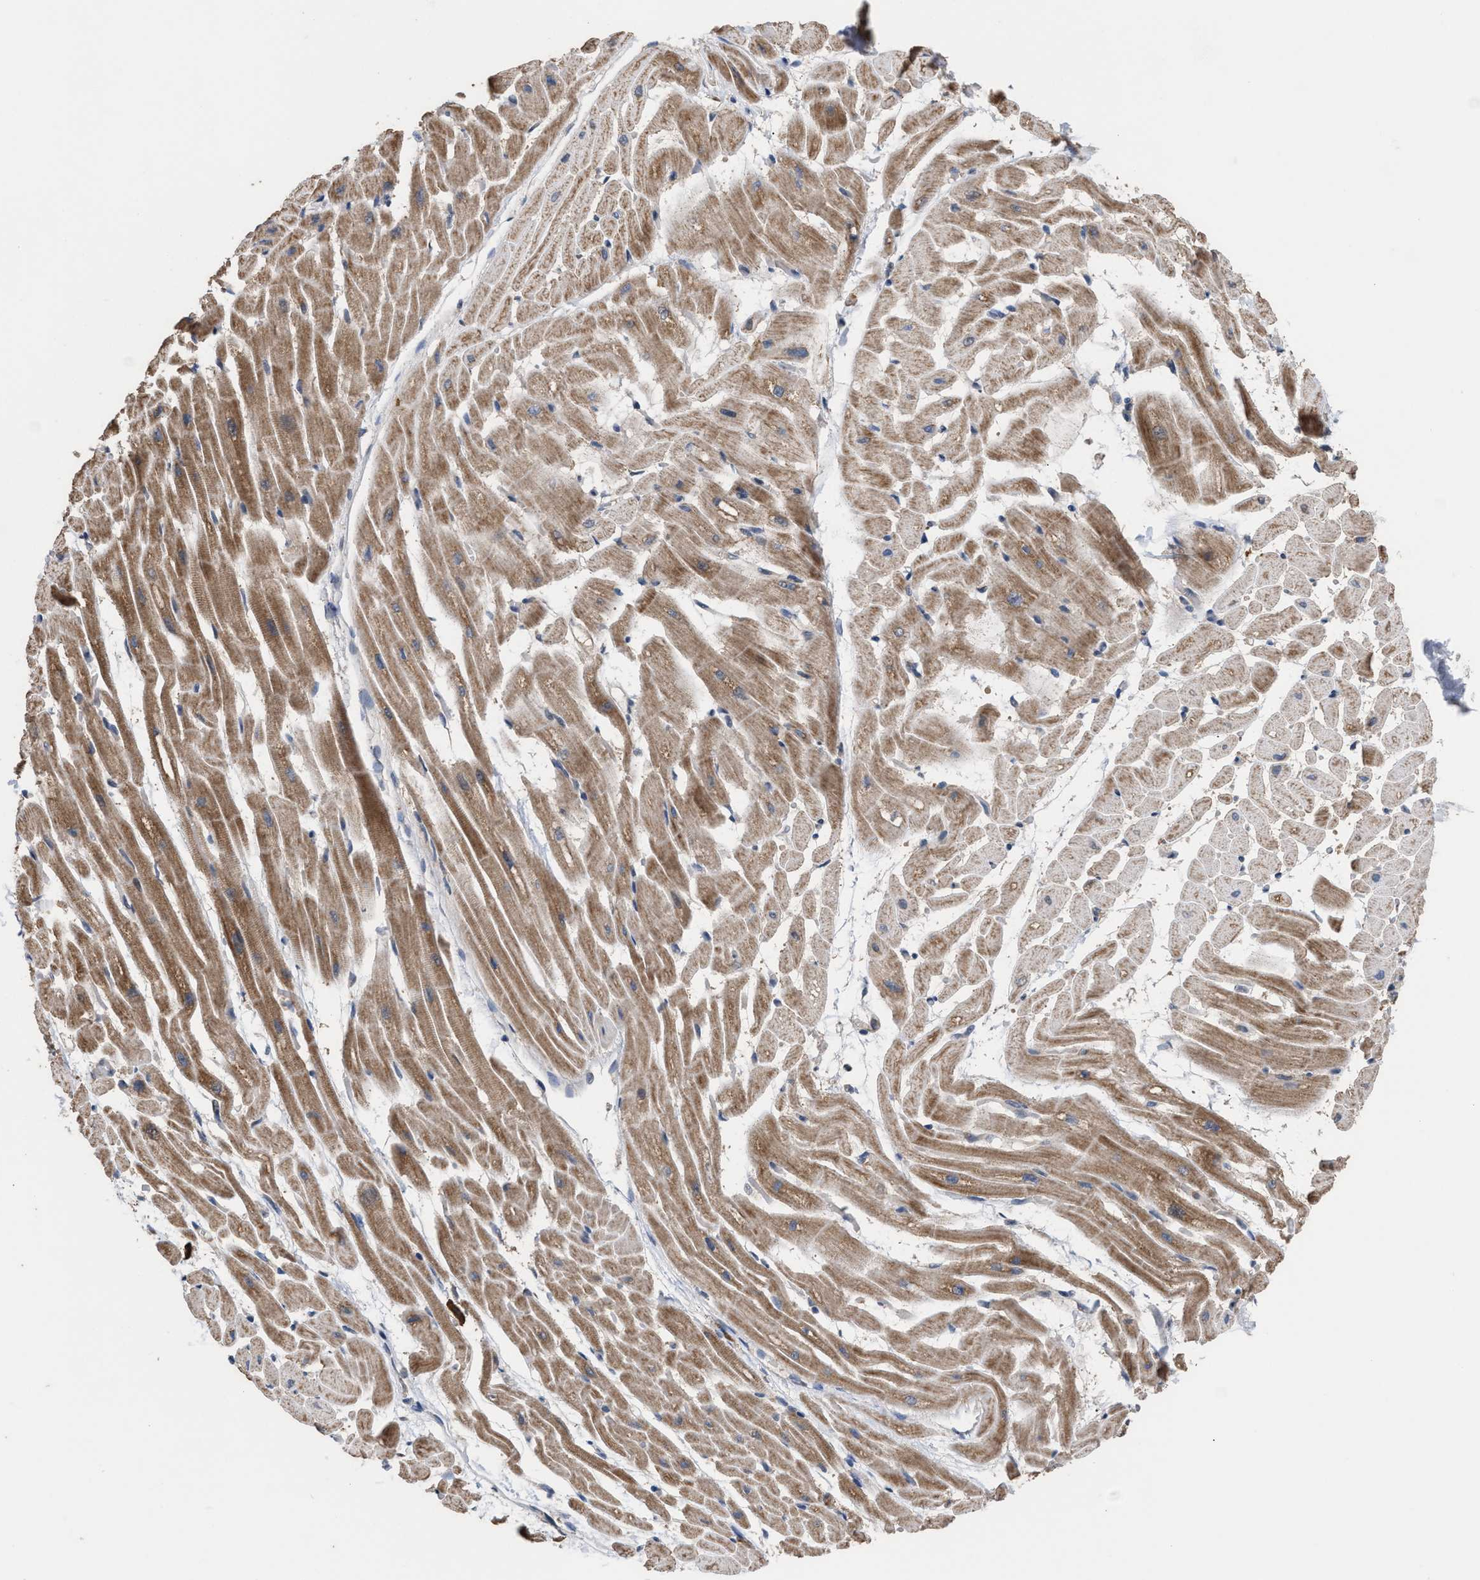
{"staining": {"intensity": "moderate", "quantity": ">75%", "location": "cytoplasmic/membranous"}, "tissue": "heart muscle", "cell_type": "Cardiomyocytes", "image_type": "normal", "snomed": [{"axis": "morphology", "description": "Normal tissue, NOS"}, {"axis": "topography", "description": "Heart"}], "caption": "Immunohistochemical staining of normal human heart muscle demonstrates medium levels of moderate cytoplasmic/membranous staining in approximately >75% of cardiomyocytes. The staining was performed using DAB (3,3'-diaminobenzidine) to visualize the protein expression in brown, while the nuclei were stained in blue with hematoxylin (Magnification: 20x).", "gene": "C9orf78", "patient": {"sex": "male", "age": 45}}